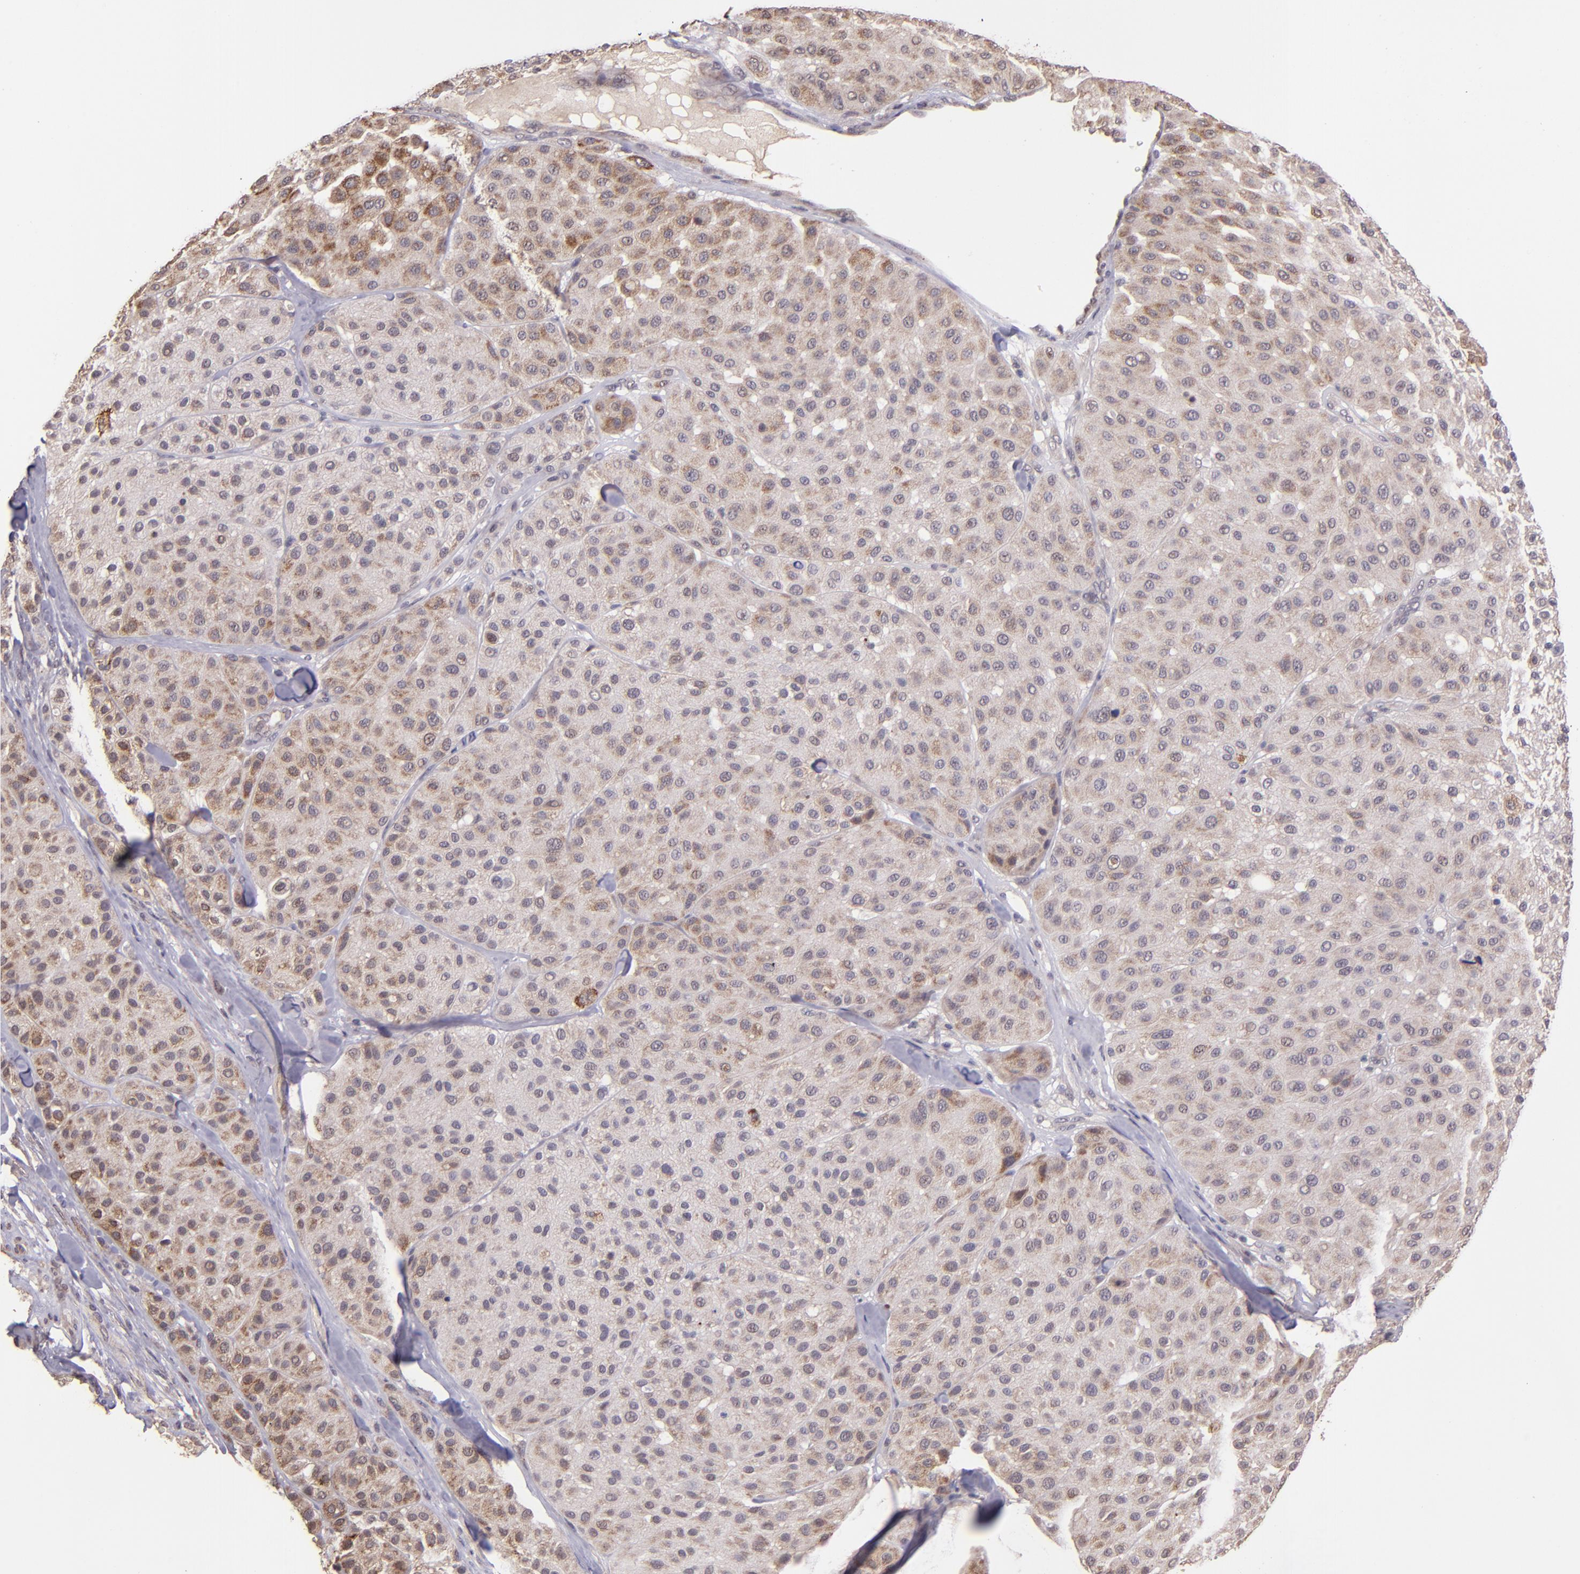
{"staining": {"intensity": "moderate", "quantity": "25%-75%", "location": "cytoplasmic/membranous"}, "tissue": "melanoma", "cell_type": "Tumor cells", "image_type": "cancer", "snomed": [{"axis": "morphology", "description": "Normal tissue, NOS"}, {"axis": "morphology", "description": "Malignant melanoma, Metastatic site"}, {"axis": "topography", "description": "Skin"}], "caption": "A brown stain labels moderate cytoplasmic/membranous staining of a protein in human melanoma tumor cells.", "gene": "TAF7L", "patient": {"sex": "male", "age": 41}}